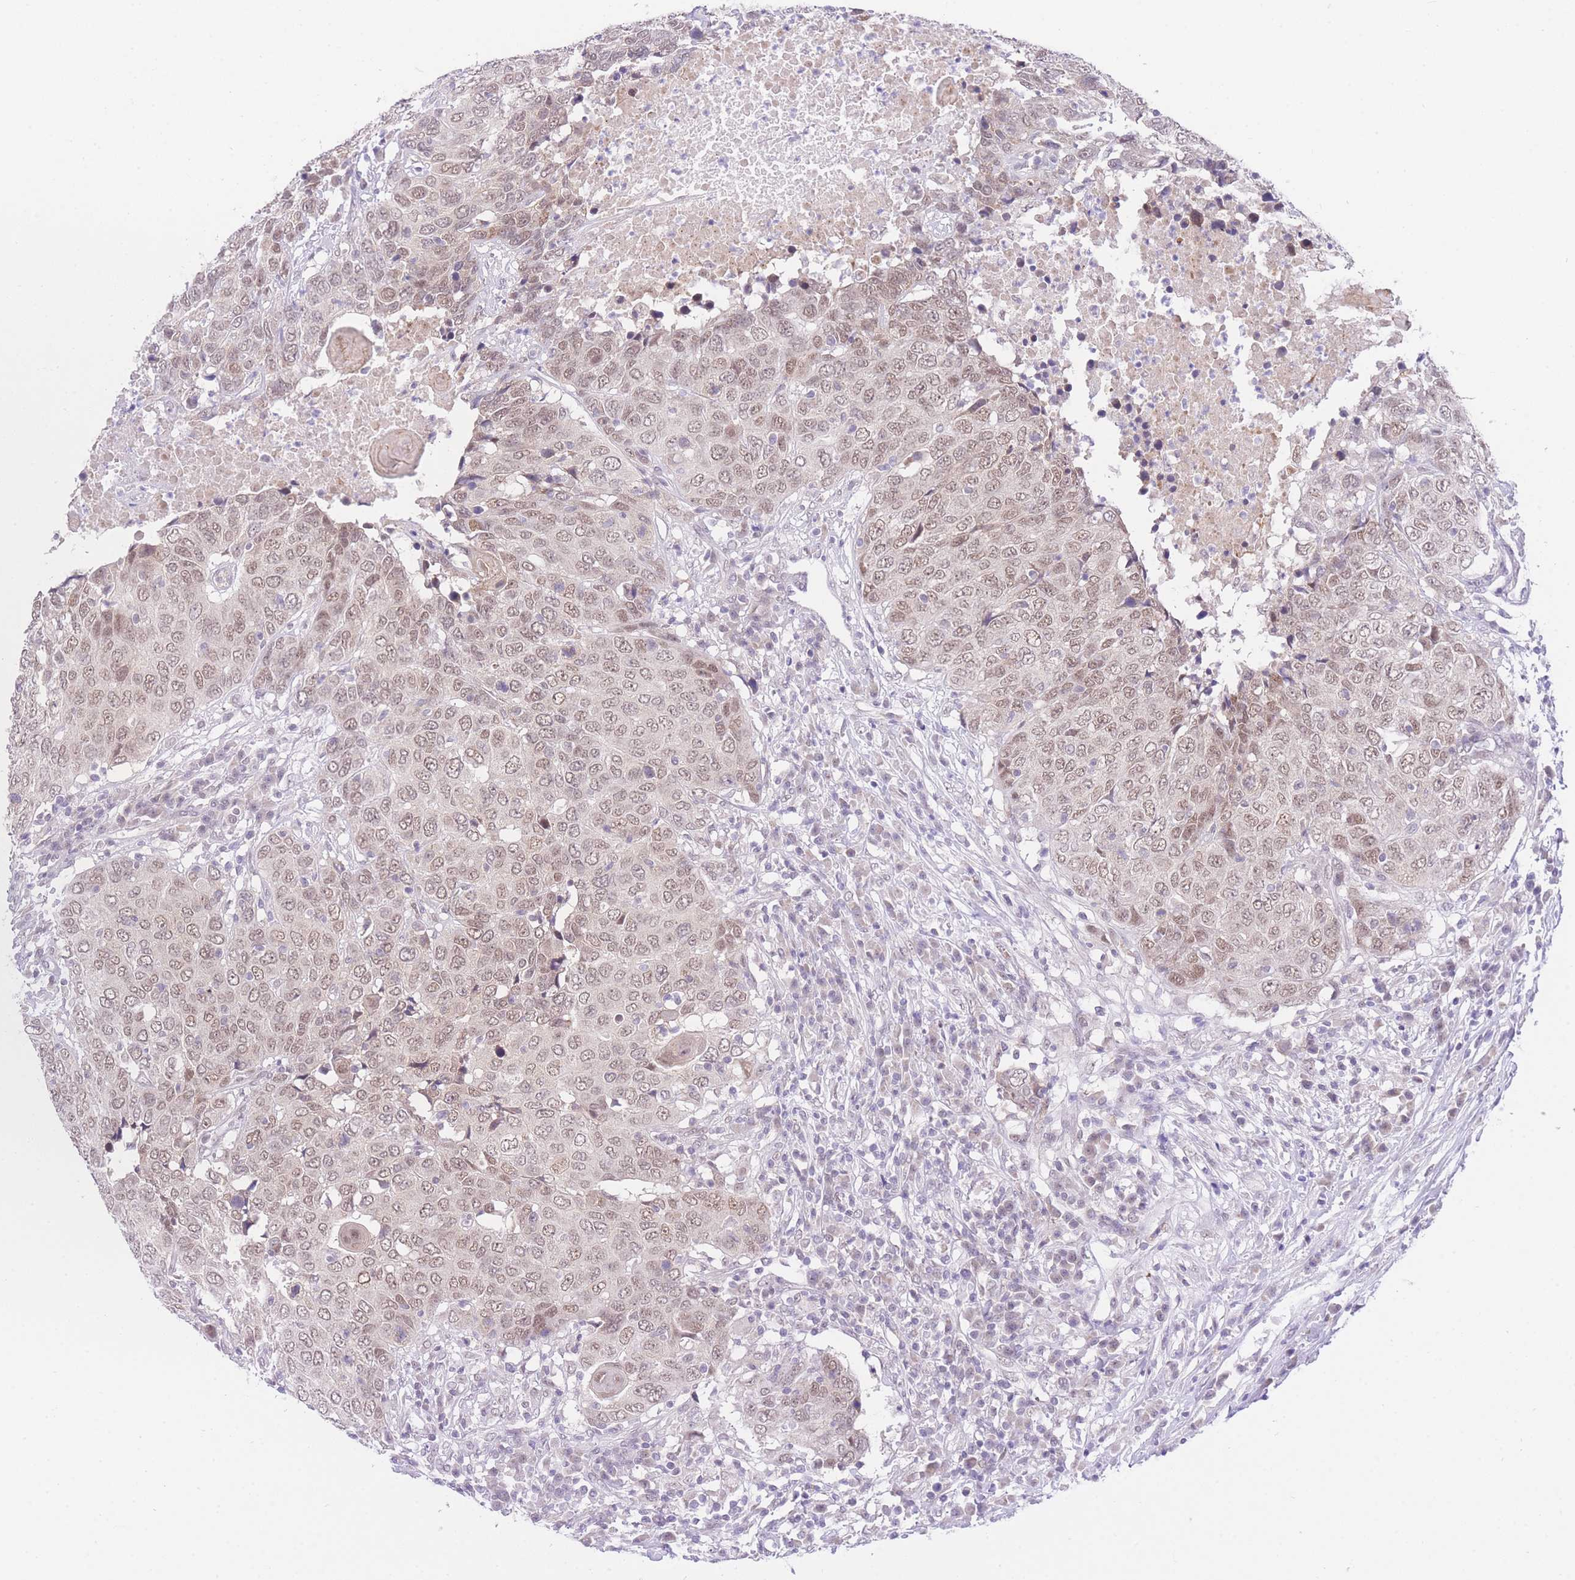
{"staining": {"intensity": "moderate", "quantity": ">75%", "location": "nuclear"}, "tissue": "head and neck cancer", "cell_type": "Tumor cells", "image_type": "cancer", "snomed": [{"axis": "morphology", "description": "Squamous cell carcinoma, NOS"}, {"axis": "topography", "description": "Head-Neck"}], "caption": "Immunohistochemical staining of human squamous cell carcinoma (head and neck) shows moderate nuclear protein expression in approximately >75% of tumor cells.", "gene": "UBXN7", "patient": {"sex": "male", "age": 66}}